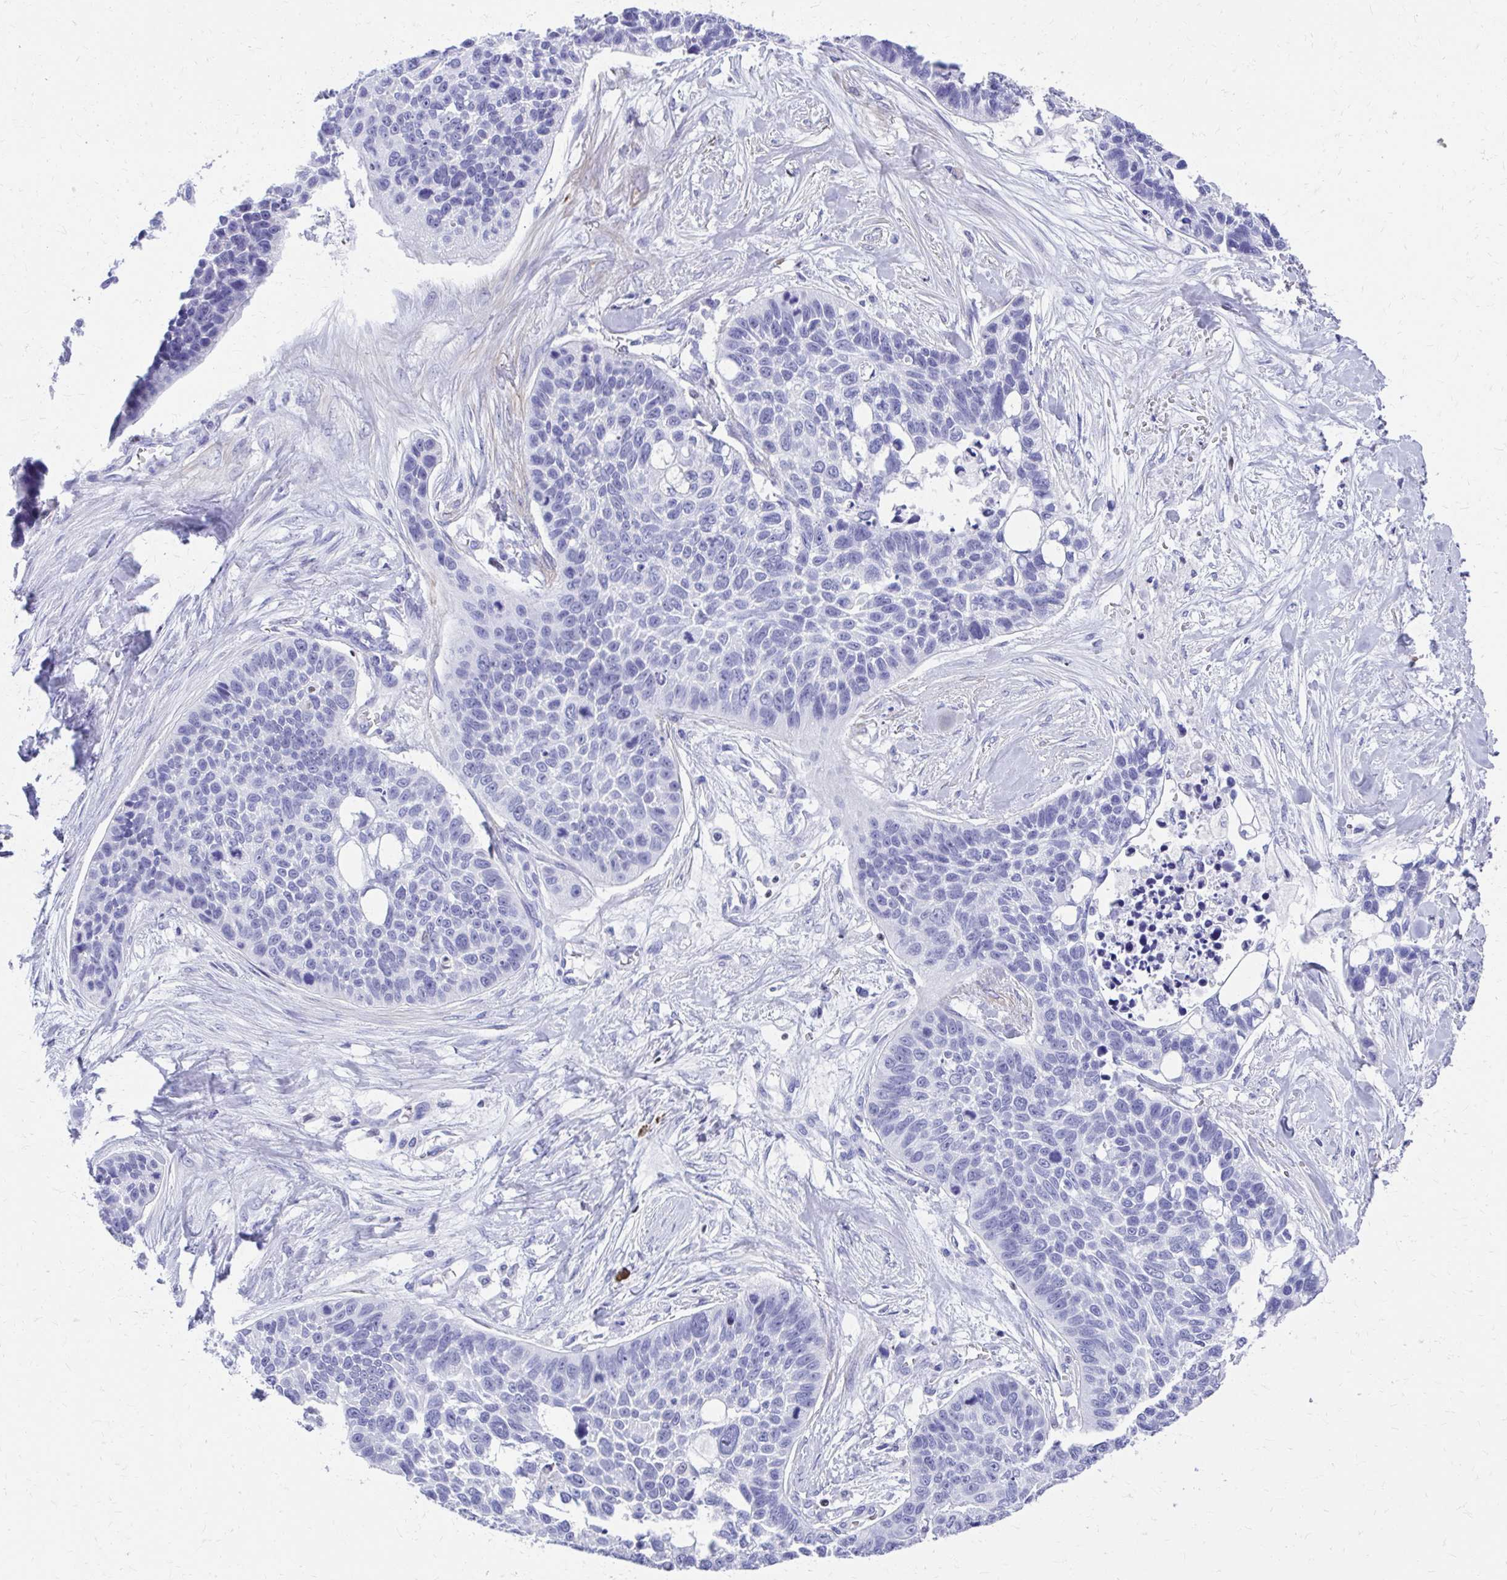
{"staining": {"intensity": "negative", "quantity": "none", "location": "none"}, "tissue": "lung cancer", "cell_type": "Tumor cells", "image_type": "cancer", "snomed": [{"axis": "morphology", "description": "Squamous cell carcinoma, NOS"}, {"axis": "topography", "description": "Lung"}], "caption": "The immunohistochemistry (IHC) histopathology image has no significant positivity in tumor cells of squamous cell carcinoma (lung) tissue.", "gene": "RUNX3", "patient": {"sex": "male", "age": 62}}